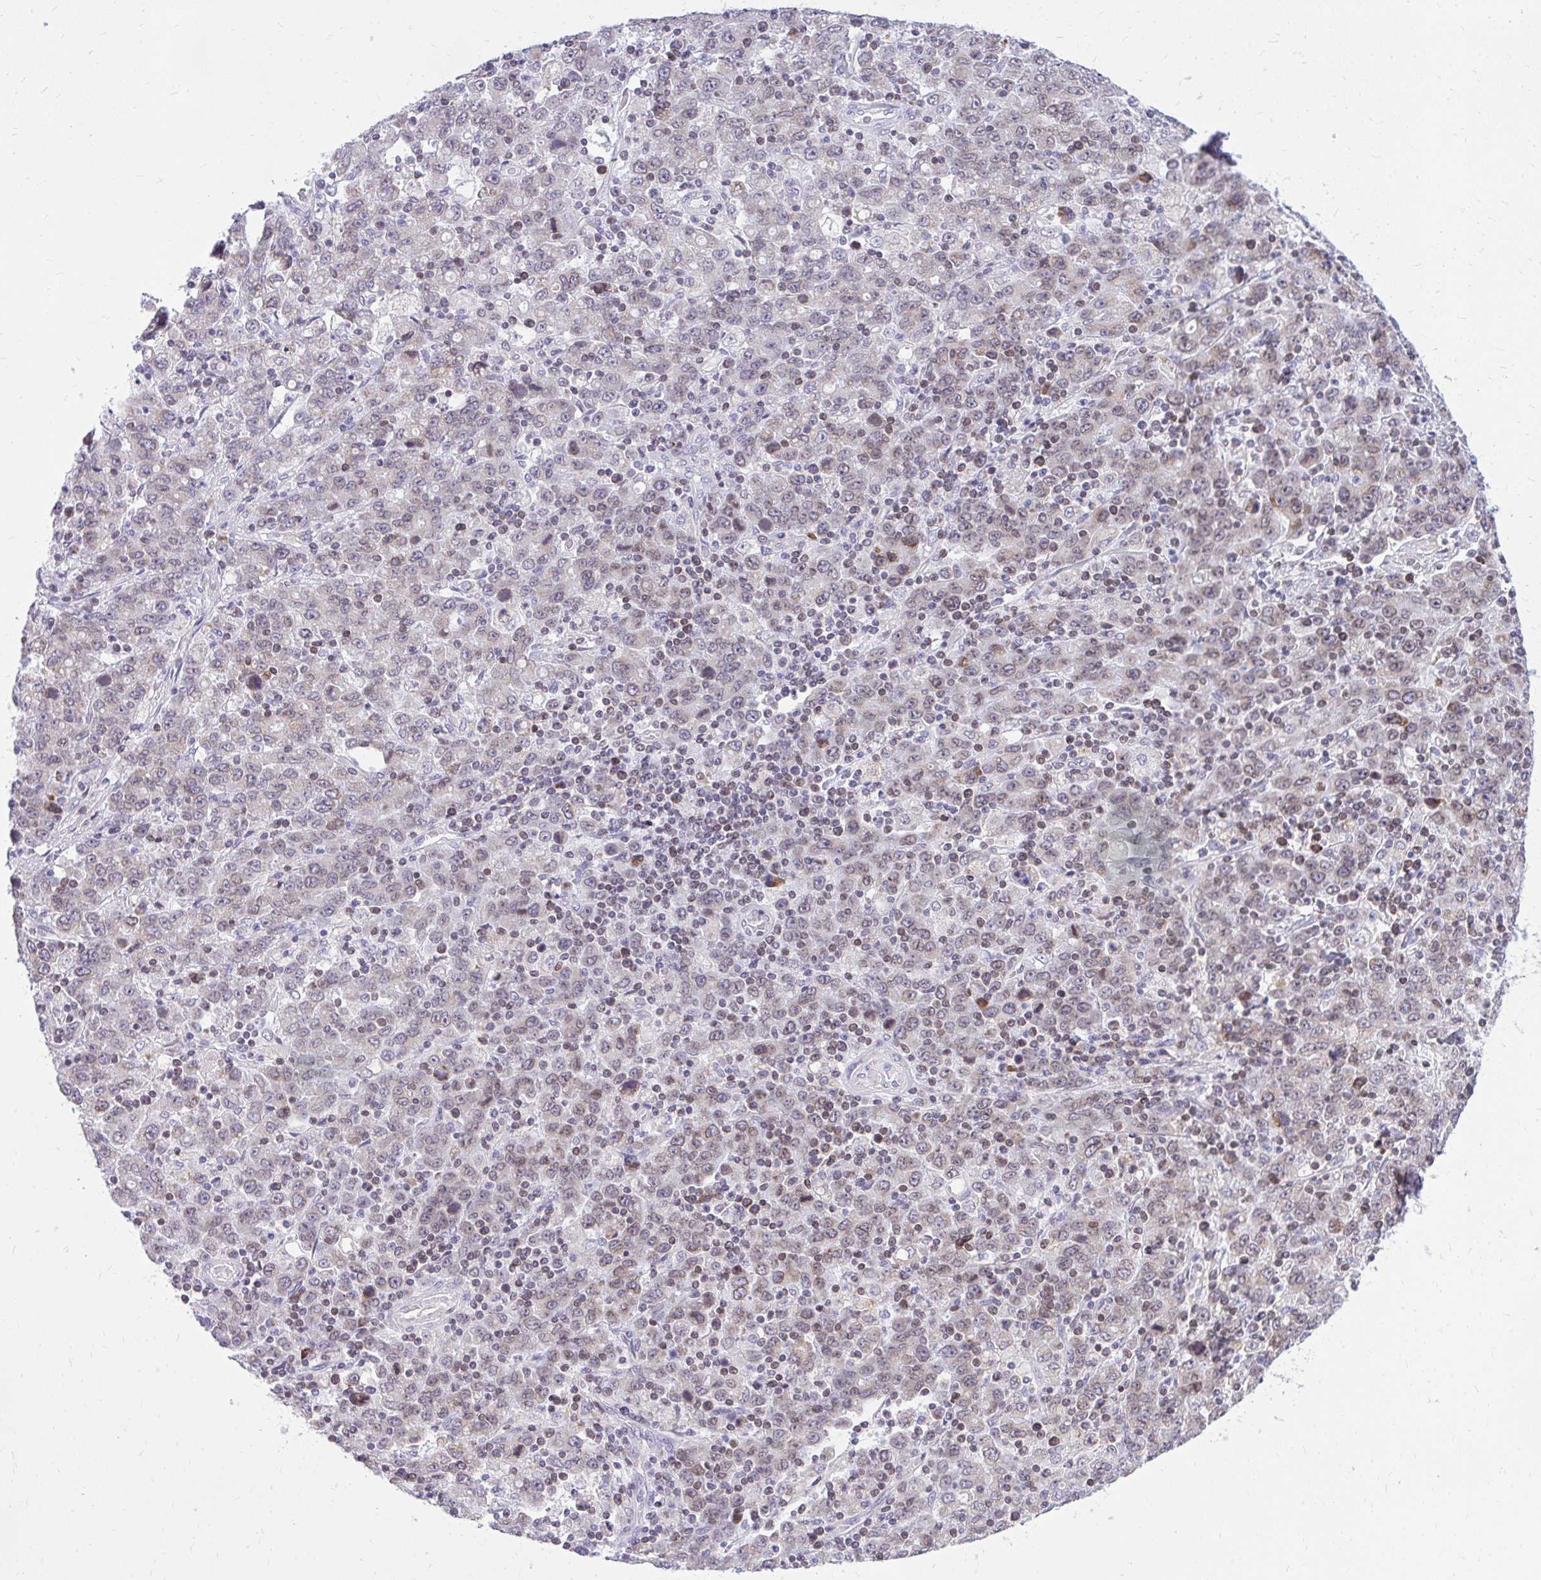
{"staining": {"intensity": "negative", "quantity": "none", "location": "none"}, "tissue": "stomach cancer", "cell_type": "Tumor cells", "image_type": "cancer", "snomed": [{"axis": "morphology", "description": "Adenocarcinoma, NOS"}, {"axis": "topography", "description": "Stomach, upper"}], "caption": "DAB (3,3'-diaminobenzidine) immunohistochemical staining of human adenocarcinoma (stomach) reveals no significant positivity in tumor cells. (DAB immunohistochemistry visualized using brightfield microscopy, high magnification).", "gene": "RPS6KA2", "patient": {"sex": "male", "age": 69}}